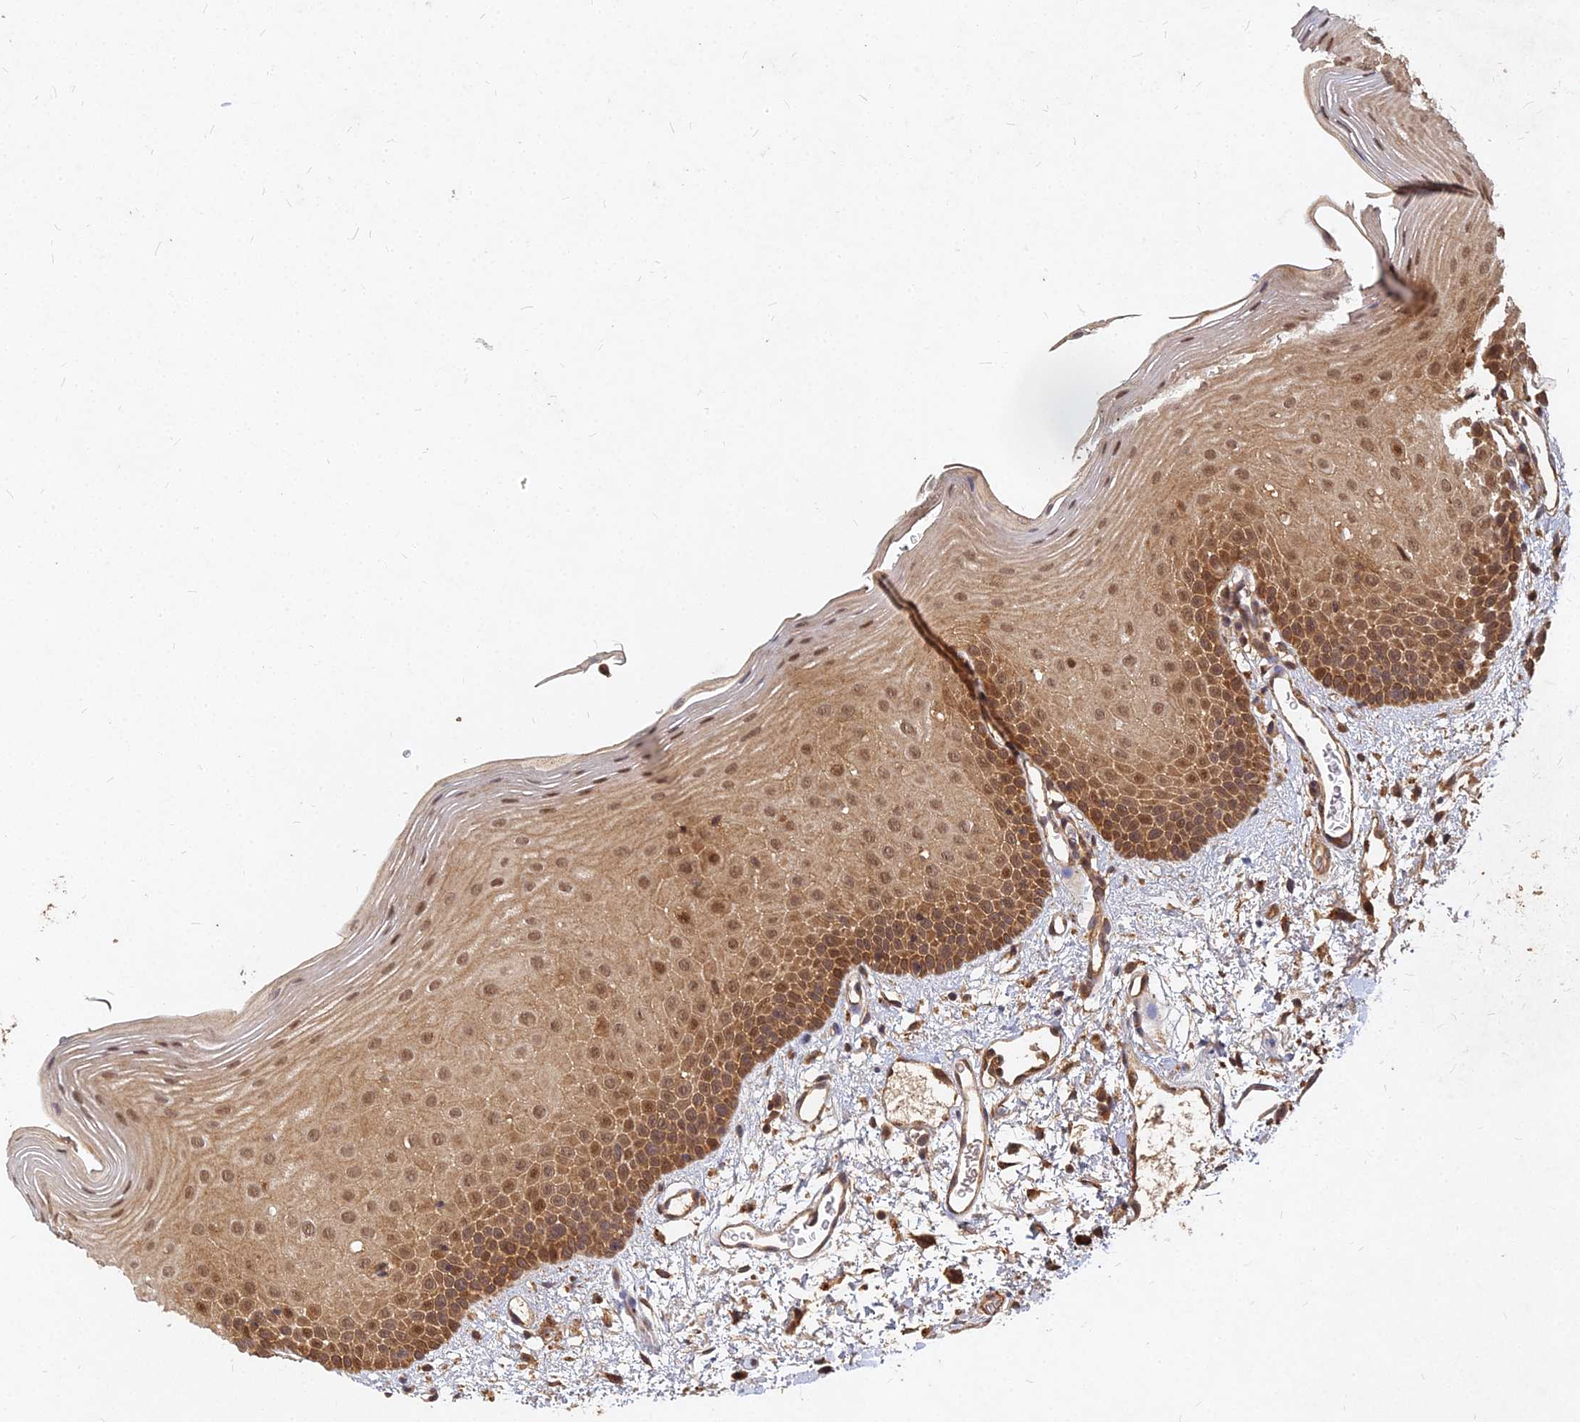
{"staining": {"intensity": "moderate", "quantity": ">75%", "location": "cytoplasmic/membranous,nuclear"}, "tissue": "oral mucosa", "cell_type": "Squamous epithelial cells", "image_type": "normal", "snomed": [{"axis": "morphology", "description": "Normal tissue, NOS"}, {"axis": "topography", "description": "Oral tissue"}], "caption": "Brown immunohistochemical staining in normal human oral mucosa reveals moderate cytoplasmic/membranous,nuclear expression in approximately >75% of squamous epithelial cells.", "gene": "UBE2W", "patient": {"sex": "female", "age": 70}}